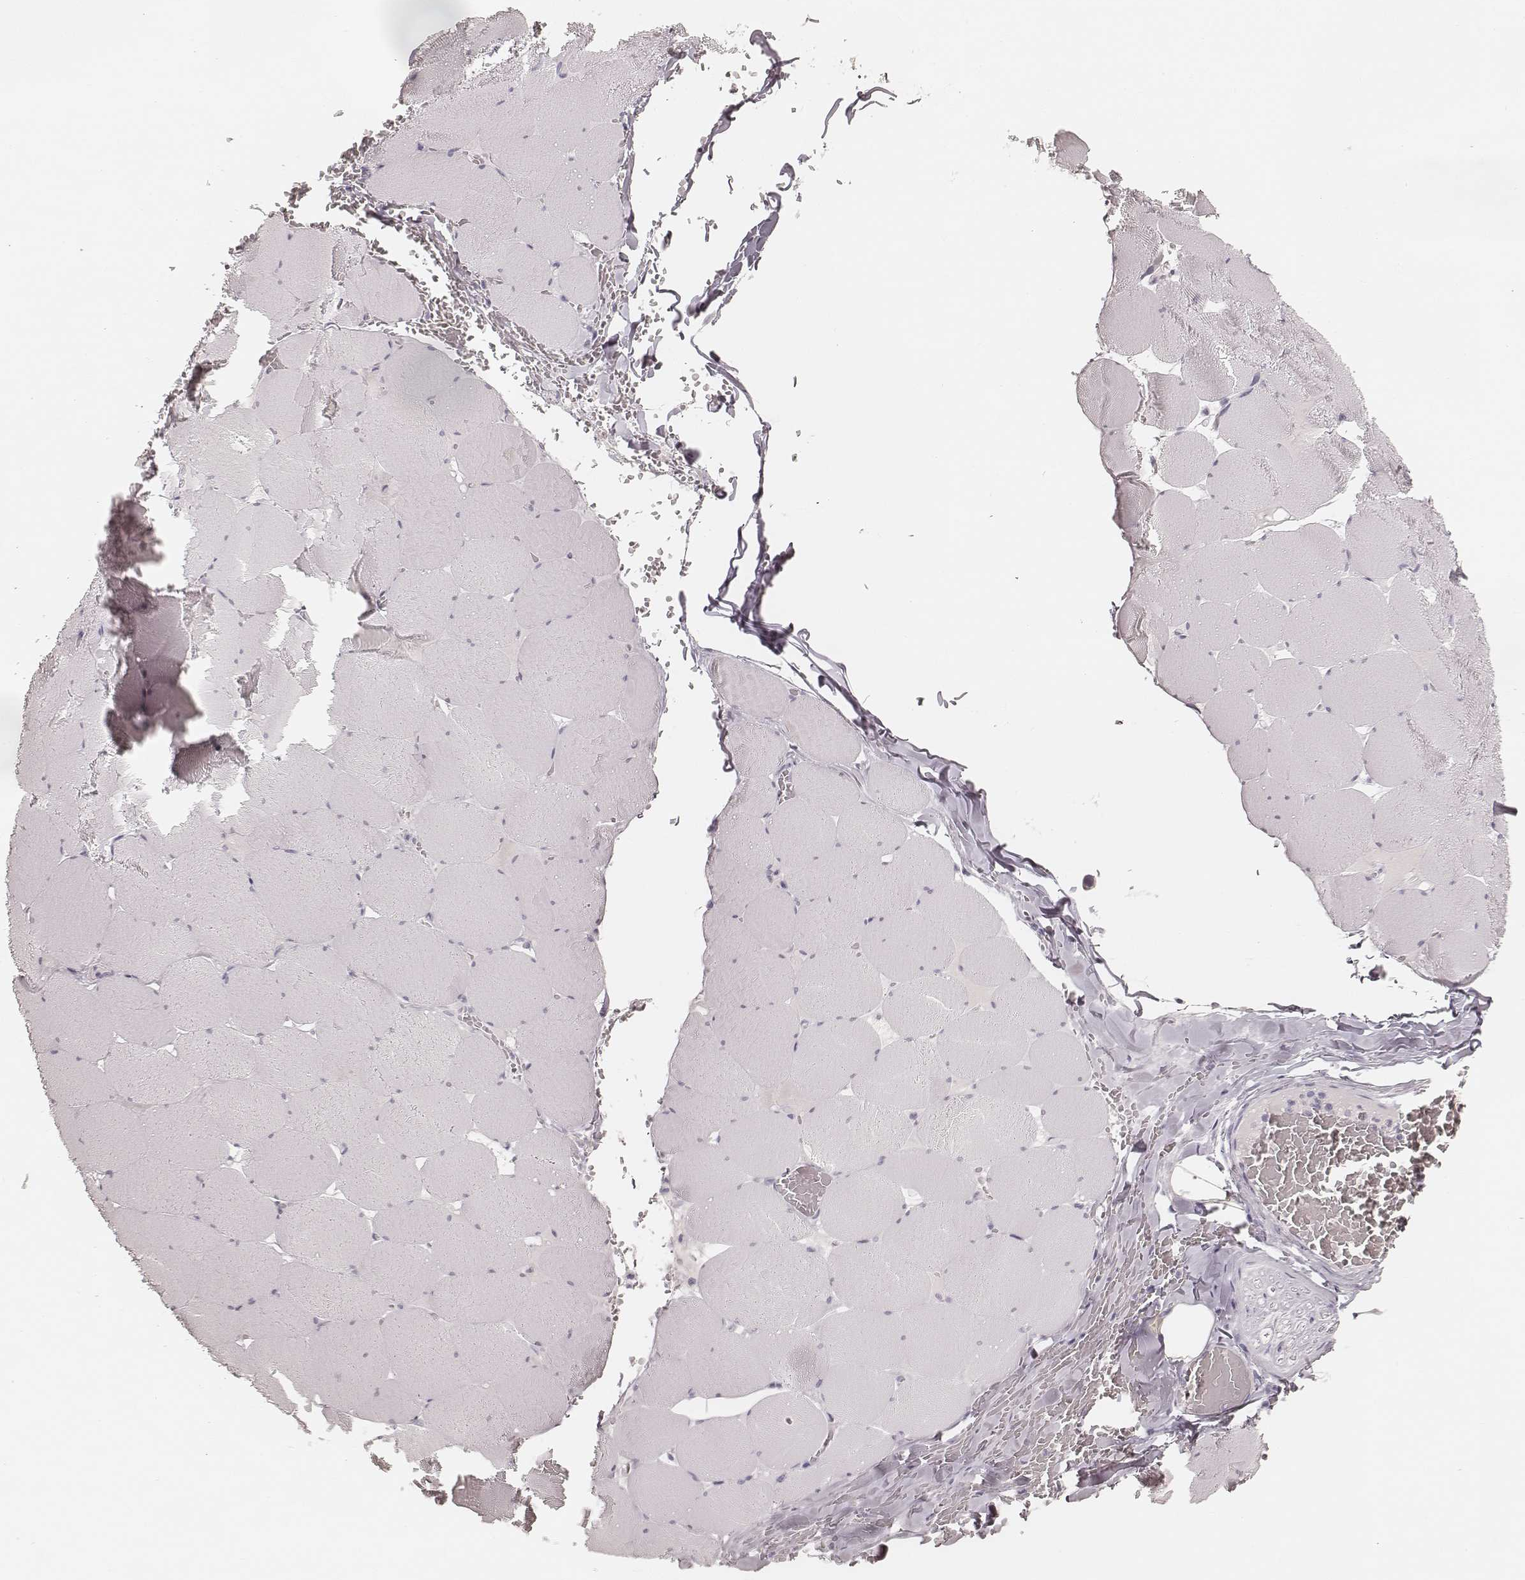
{"staining": {"intensity": "negative", "quantity": "none", "location": "none"}, "tissue": "skeletal muscle", "cell_type": "Myocytes", "image_type": "normal", "snomed": [{"axis": "morphology", "description": "Normal tissue, NOS"}, {"axis": "morphology", "description": "Malignant melanoma, Metastatic site"}, {"axis": "topography", "description": "Skeletal muscle"}], "caption": "Photomicrograph shows no significant protein staining in myocytes of normal skeletal muscle. (Stains: DAB immunohistochemistry (IHC) with hematoxylin counter stain, Microscopy: brightfield microscopy at high magnification).", "gene": "HNF4G", "patient": {"sex": "male", "age": 50}}